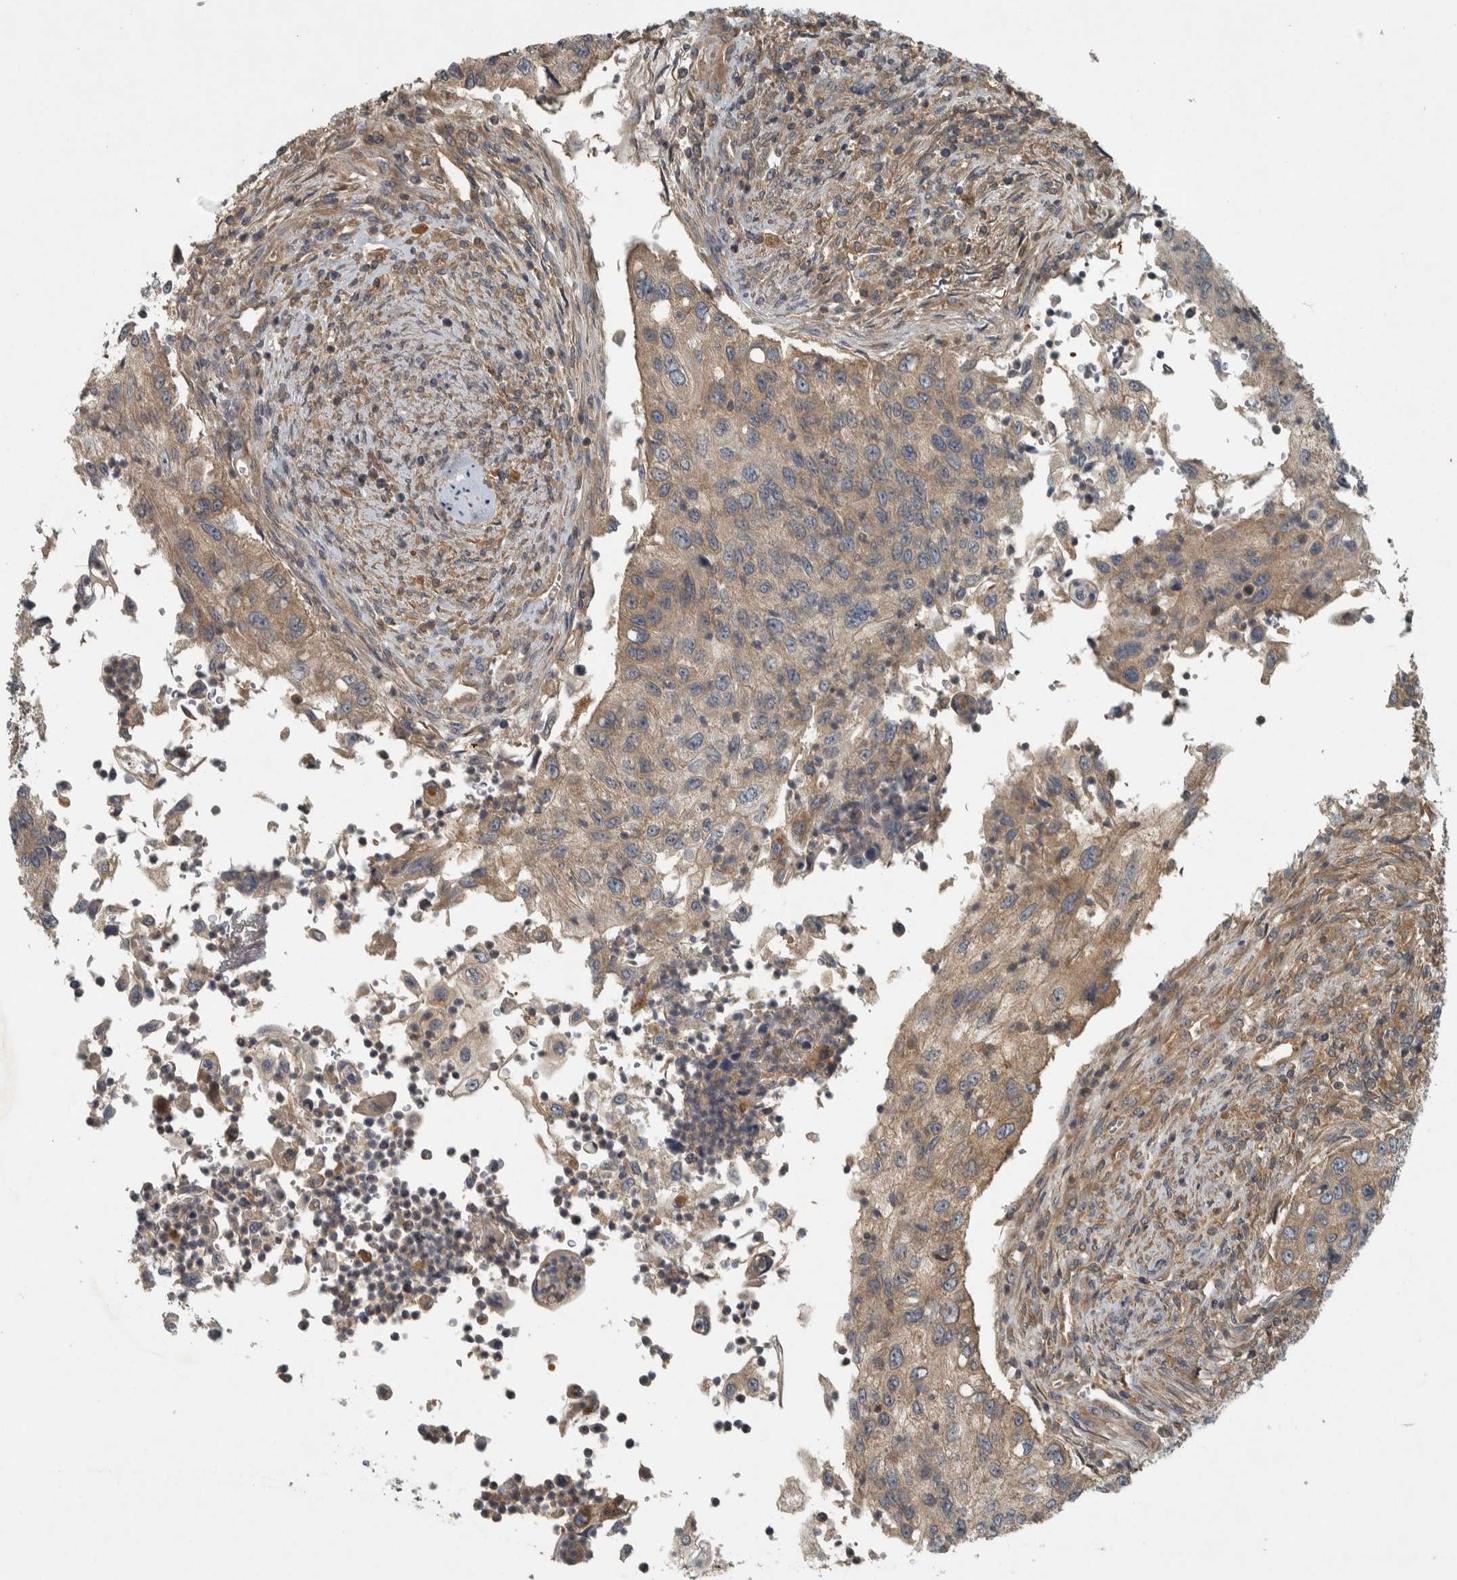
{"staining": {"intensity": "weak", "quantity": ">75%", "location": "cytoplasmic/membranous"}, "tissue": "urothelial cancer", "cell_type": "Tumor cells", "image_type": "cancer", "snomed": [{"axis": "morphology", "description": "Urothelial carcinoma, High grade"}, {"axis": "topography", "description": "Urinary bladder"}], "caption": "A brown stain labels weak cytoplasmic/membranous positivity of a protein in human urothelial cancer tumor cells.", "gene": "CLCN2", "patient": {"sex": "female", "age": 60}}